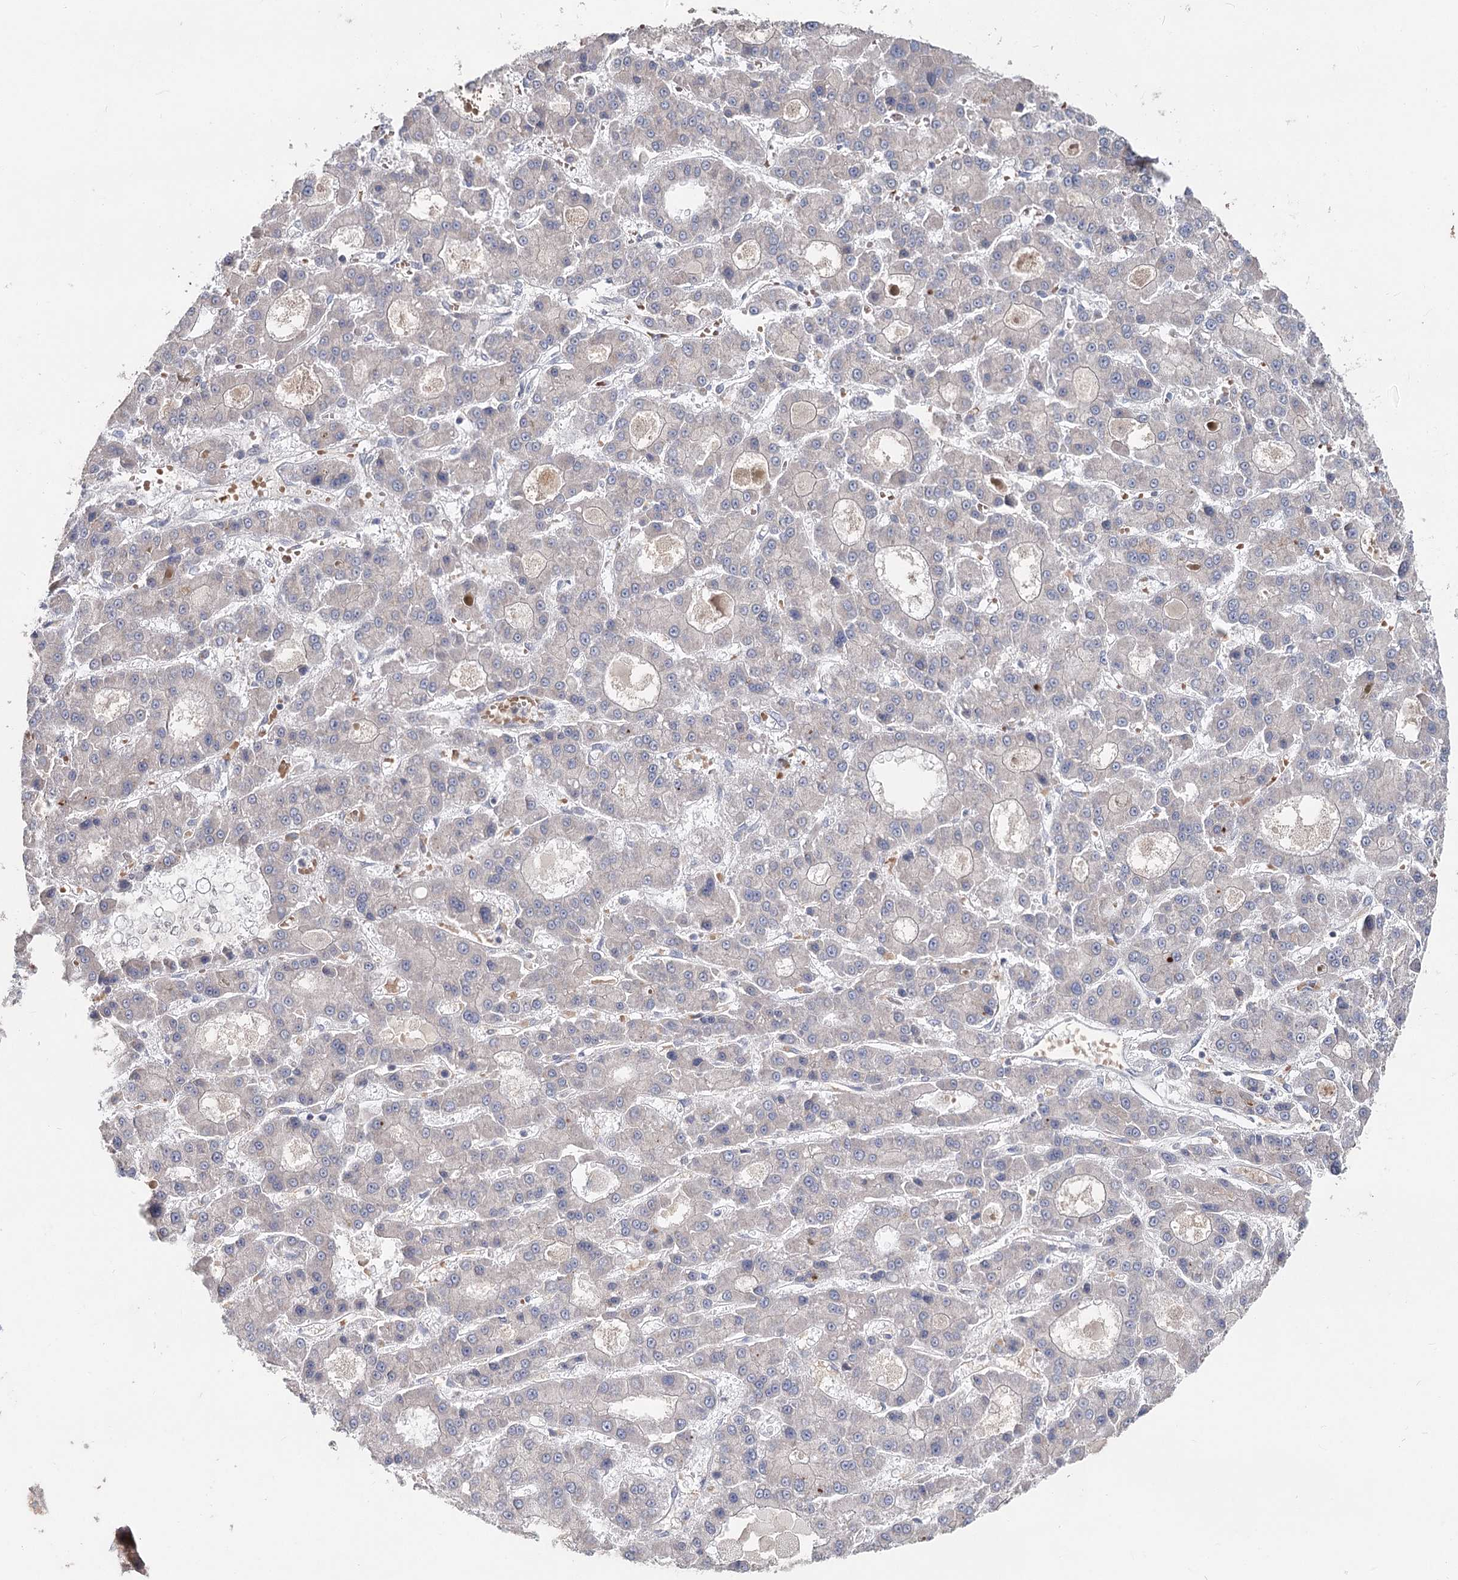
{"staining": {"intensity": "negative", "quantity": "none", "location": "none"}, "tissue": "liver cancer", "cell_type": "Tumor cells", "image_type": "cancer", "snomed": [{"axis": "morphology", "description": "Carcinoma, Hepatocellular, NOS"}, {"axis": "topography", "description": "Liver"}], "caption": "This is an immunohistochemistry micrograph of human liver hepatocellular carcinoma. There is no positivity in tumor cells.", "gene": "FBXO7", "patient": {"sex": "male", "age": 70}}